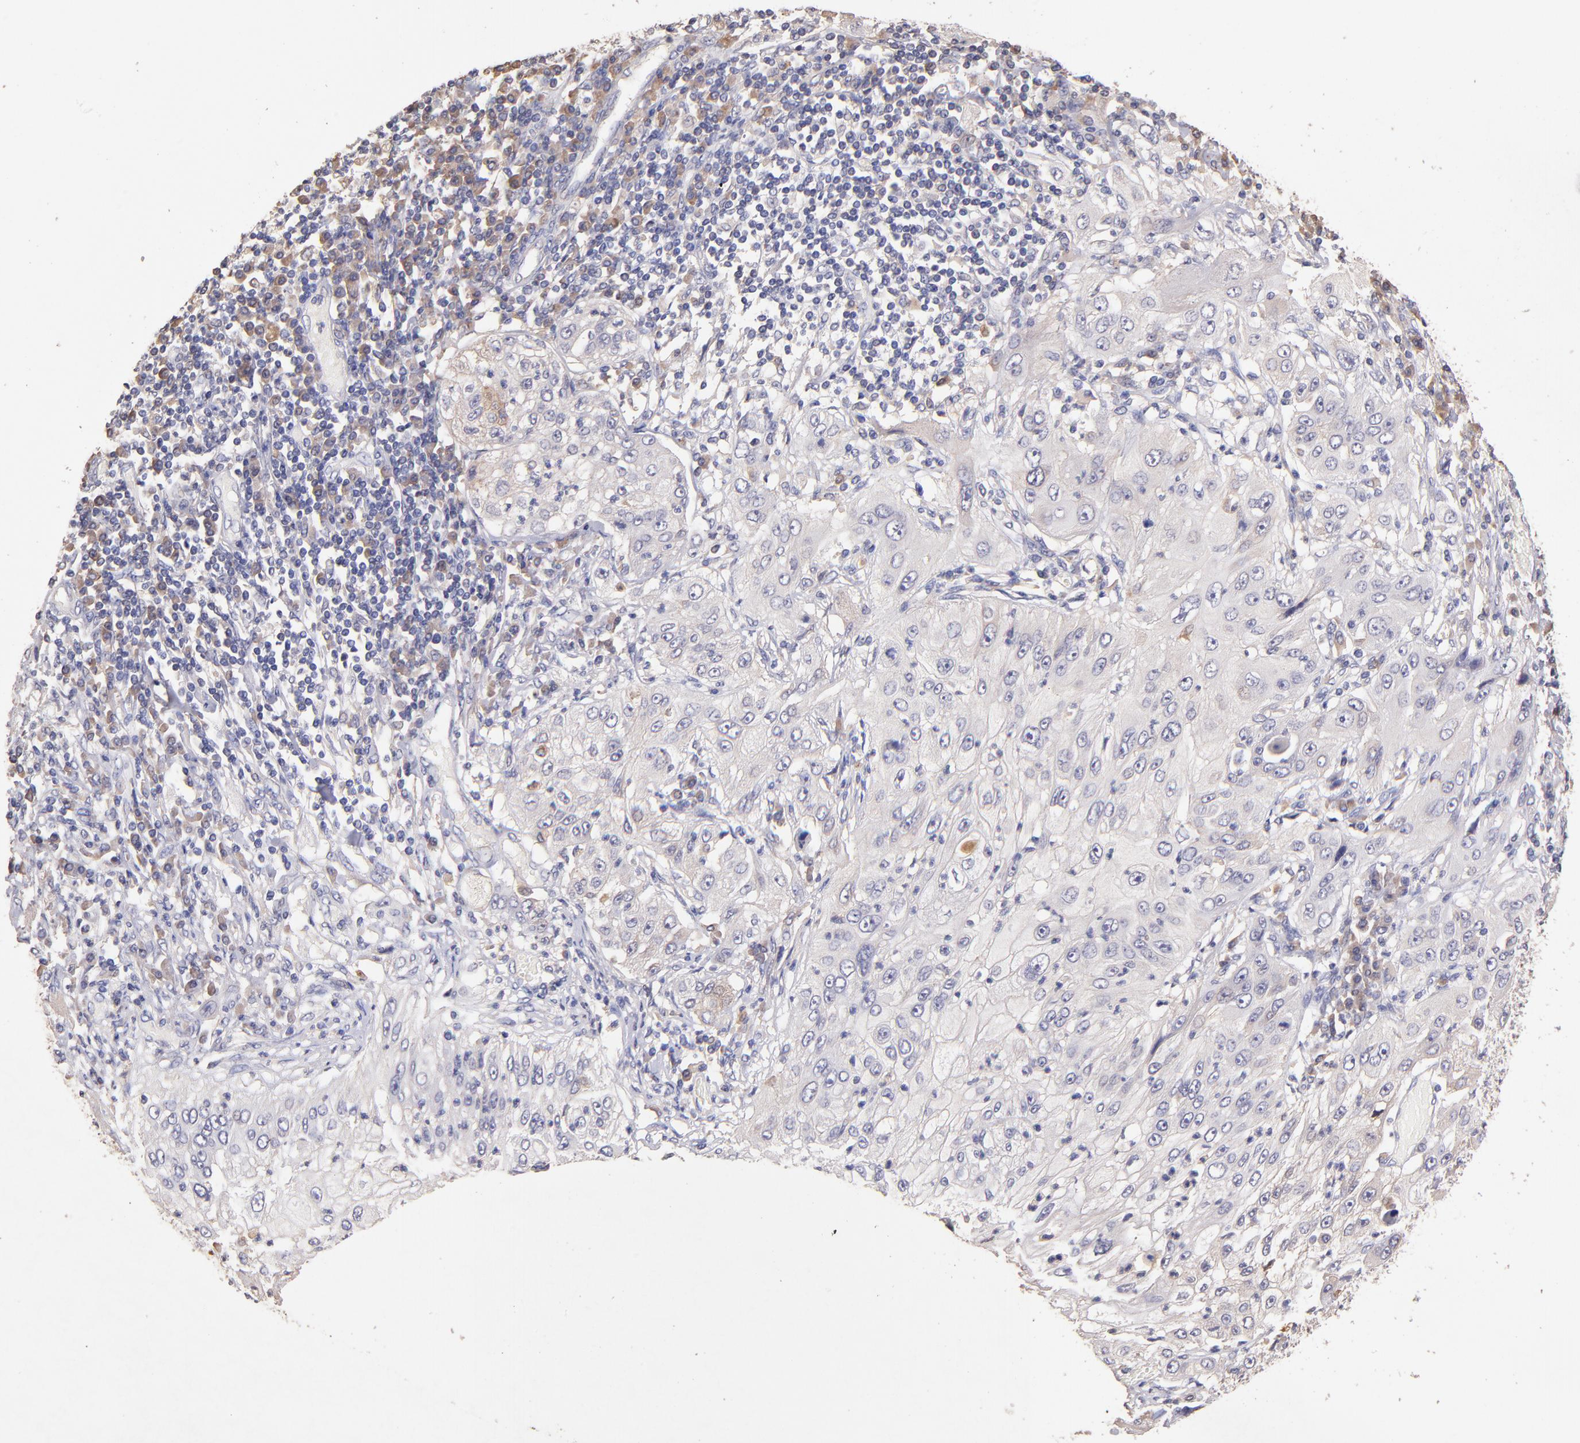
{"staining": {"intensity": "negative", "quantity": "none", "location": "none"}, "tissue": "lung cancer", "cell_type": "Tumor cells", "image_type": "cancer", "snomed": [{"axis": "morphology", "description": "Inflammation, NOS"}, {"axis": "morphology", "description": "Squamous cell carcinoma, NOS"}, {"axis": "topography", "description": "Lymph node"}, {"axis": "topography", "description": "Soft tissue"}, {"axis": "topography", "description": "Lung"}], "caption": "A photomicrograph of human lung squamous cell carcinoma is negative for staining in tumor cells.", "gene": "RNASEL", "patient": {"sex": "male", "age": 66}}